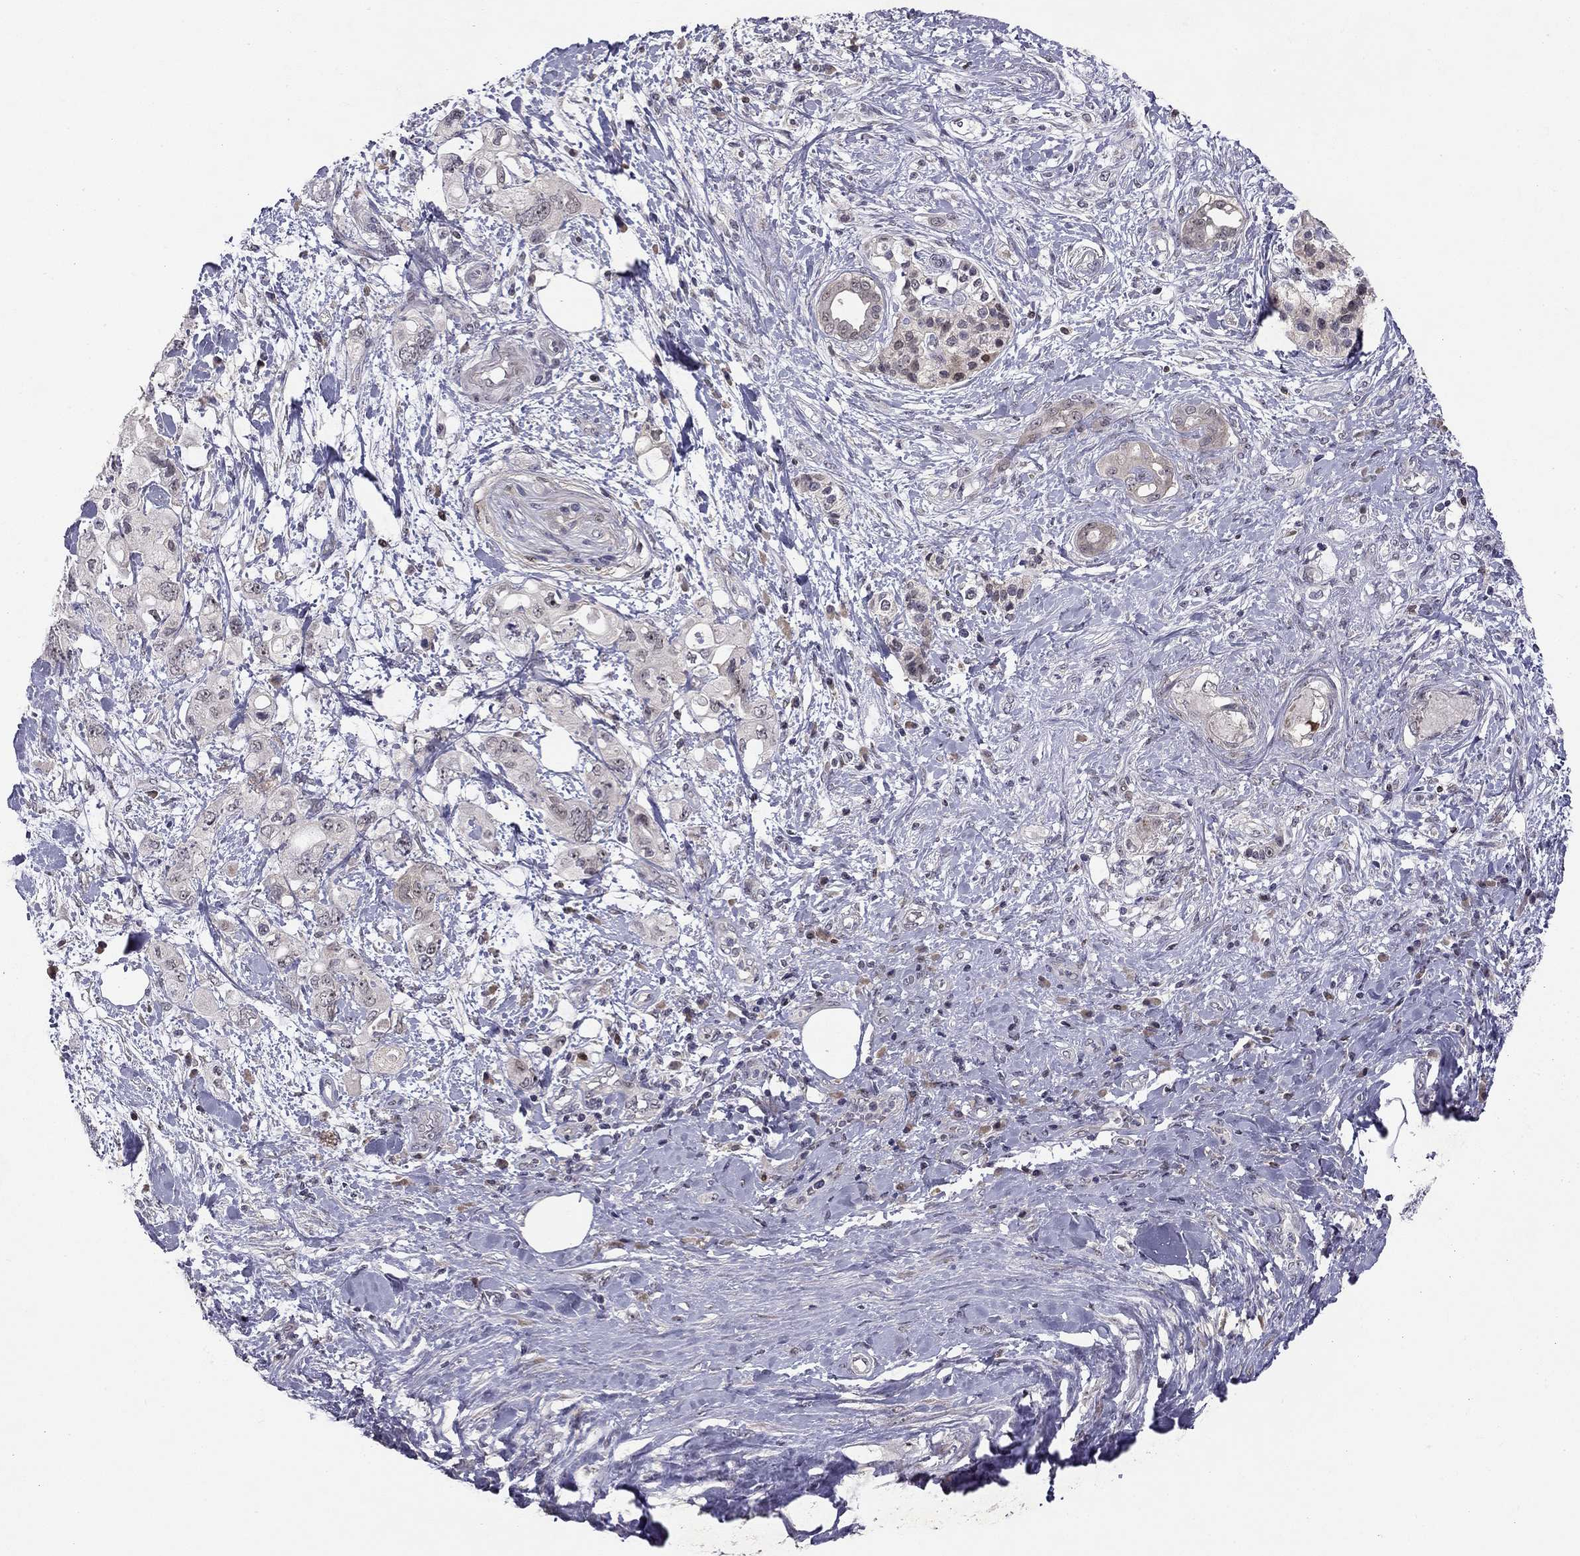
{"staining": {"intensity": "moderate", "quantity": "<25%", "location": "cytoplasmic/membranous"}, "tissue": "pancreatic cancer", "cell_type": "Tumor cells", "image_type": "cancer", "snomed": [{"axis": "morphology", "description": "Adenocarcinoma, NOS"}, {"axis": "topography", "description": "Pancreas"}], "caption": "Brown immunohistochemical staining in pancreatic cancer (adenocarcinoma) displays moderate cytoplasmic/membranous staining in approximately <25% of tumor cells. The protein of interest is shown in brown color, while the nuclei are stained blue.", "gene": "STXBP6", "patient": {"sex": "female", "age": 56}}